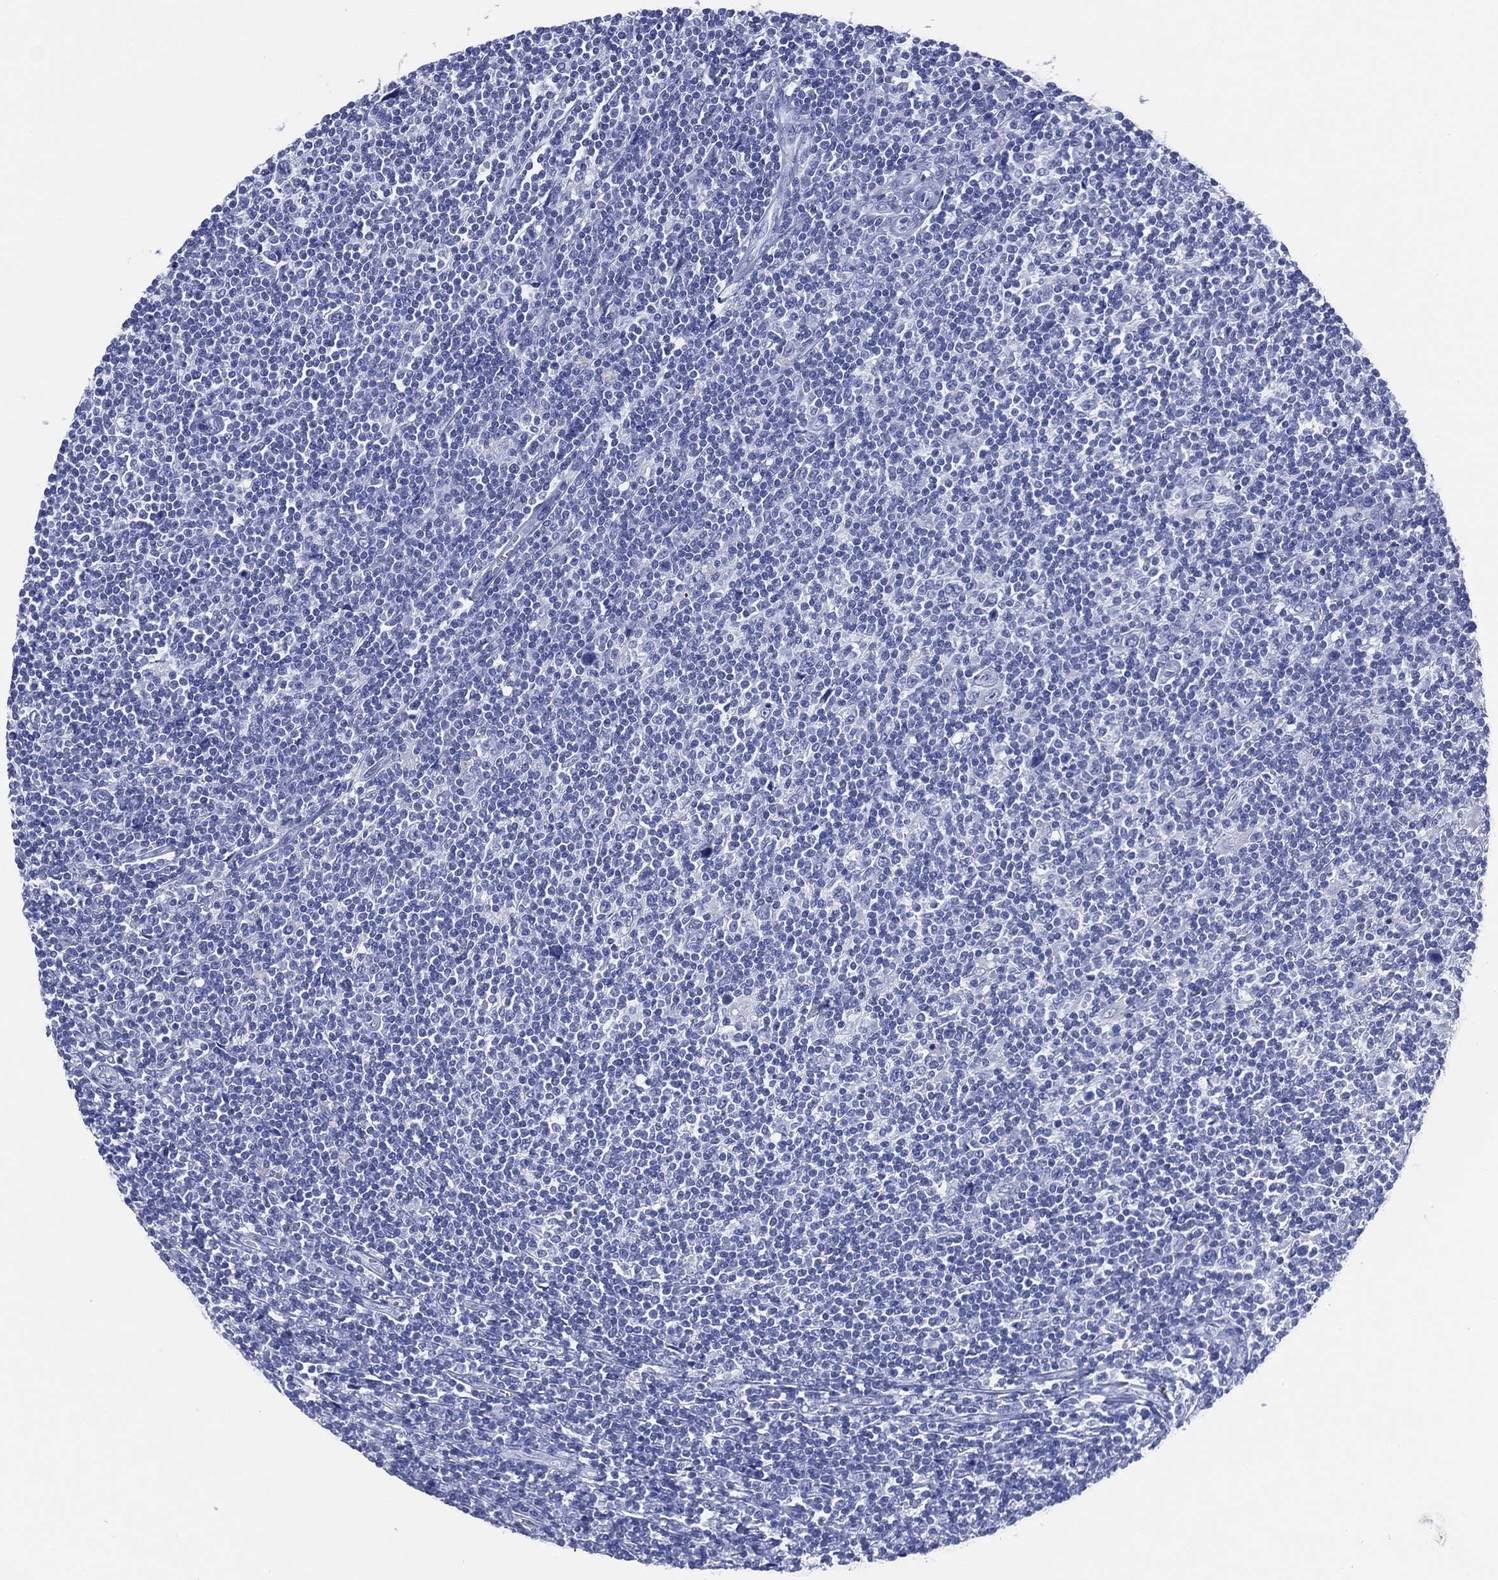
{"staining": {"intensity": "negative", "quantity": "none", "location": "none"}, "tissue": "lymphoma", "cell_type": "Tumor cells", "image_type": "cancer", "snomed": [{"axis": "morphology", "description": "Hodgkin's disease, NOS"}, {"axis": "topography", "description": "Lymph node"}], "caption": "Immunohistochemical staining of human lymphoma exhibits no significant positivity in tumor cells.", "gene": "SLC9C2", "patient": {"sex": "male", "age": 40}}